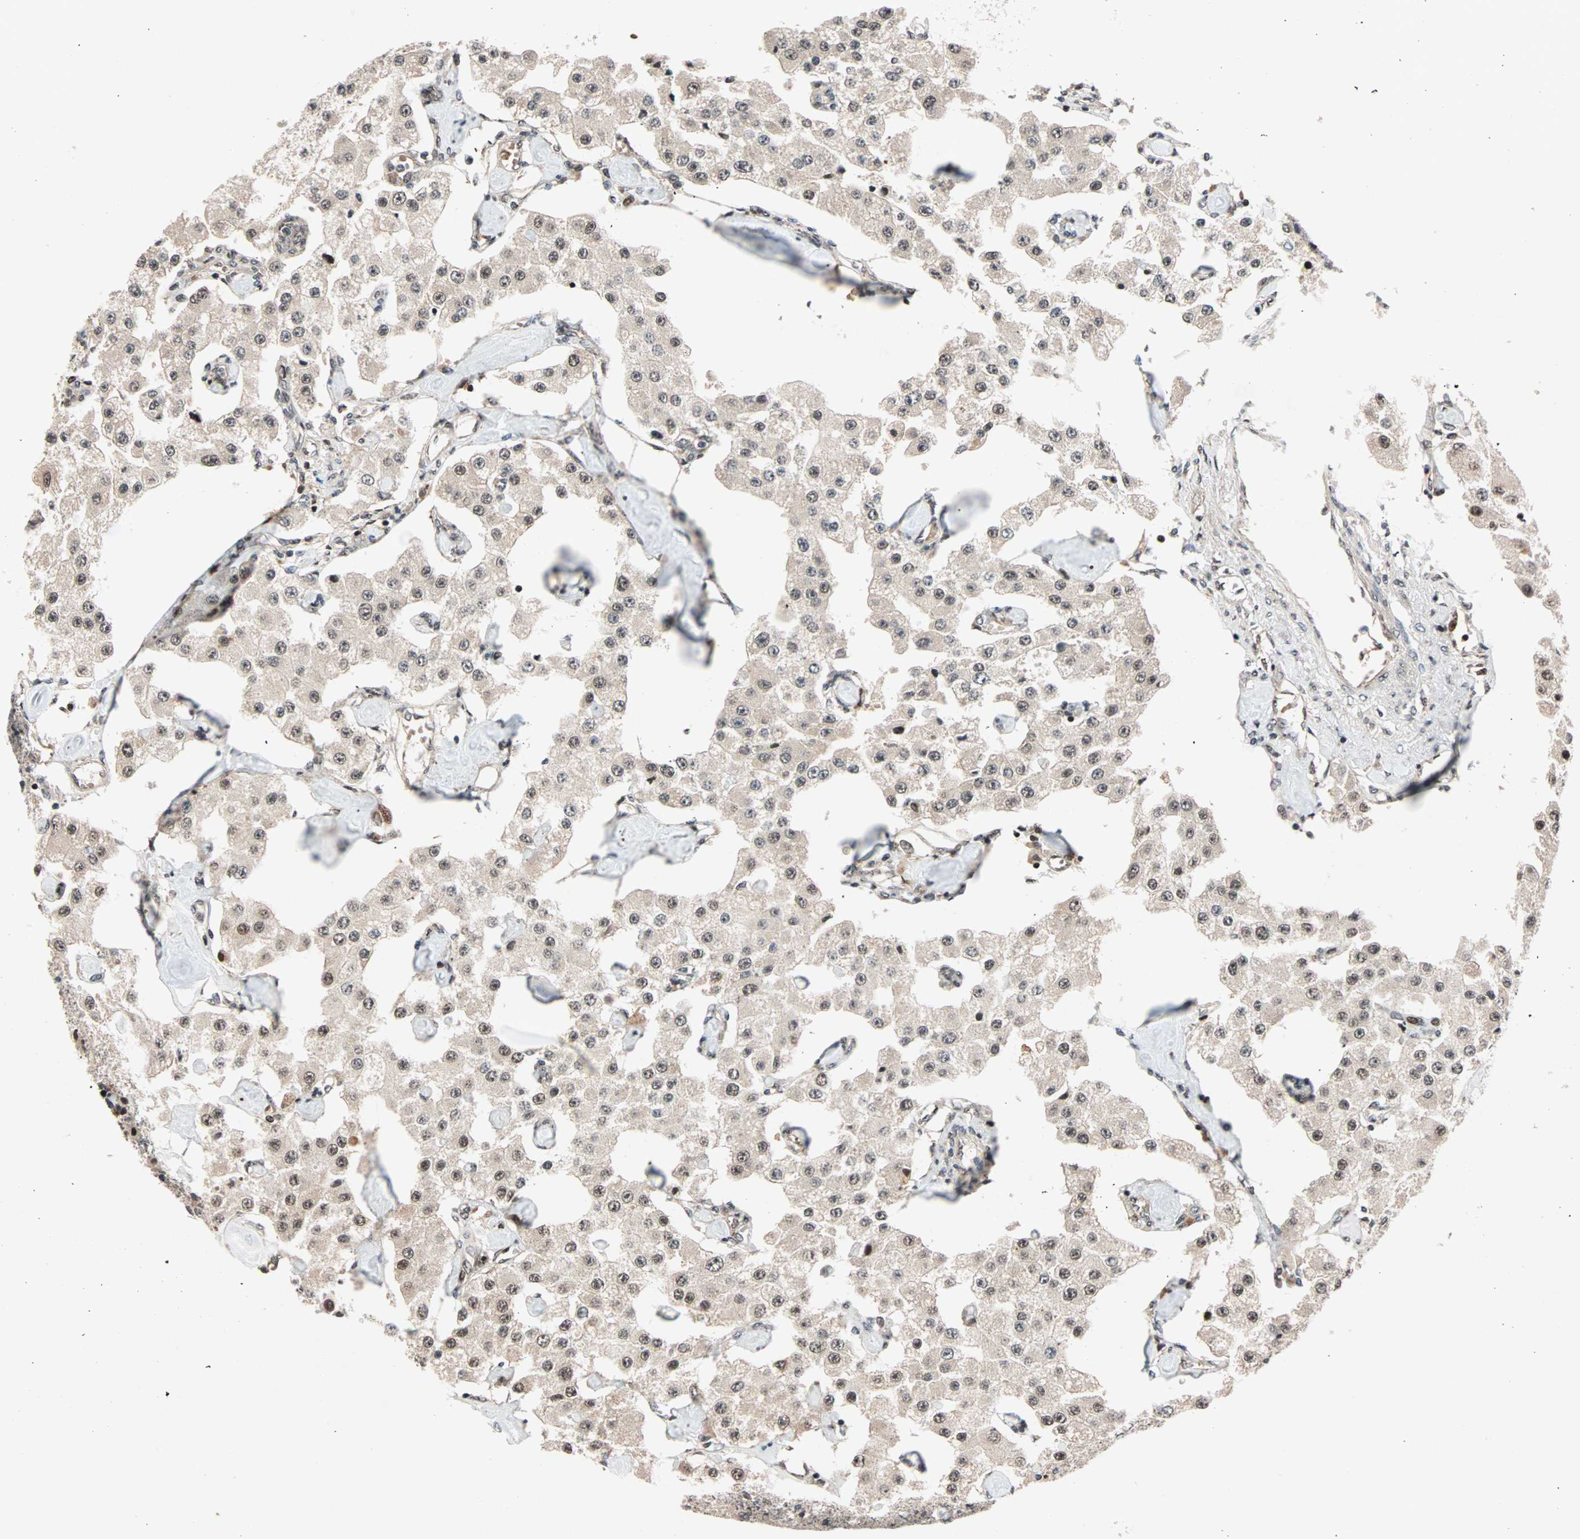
{"staining": {"intensity": "weak", "quantity": ">75%", "location": "cytoplasmic/membranous,nuclear"}, "tissue": "carcinoid", "cell_type": "Tumor cells", "image_type": "cancer", "snomed": [{"axis": "morphology", "description": "Carcinoid, malignant, NOS"}, {"axis": "topography", "description": "Pancreas"}], "caption": "A photomicrograph of human carcinoid (malignant) stained for a protein reveals weak cytoplasmic/membranous and nuclear brown staining in tumor cells. The staining is performed using DAB (3,3'-diaminobenzidine) brown chromogen to label protein expression. The nuclei are counter-stained blue using hematoxylin.", "gene": "HECW1", "patient": {"sex": "male", "age": 41}}